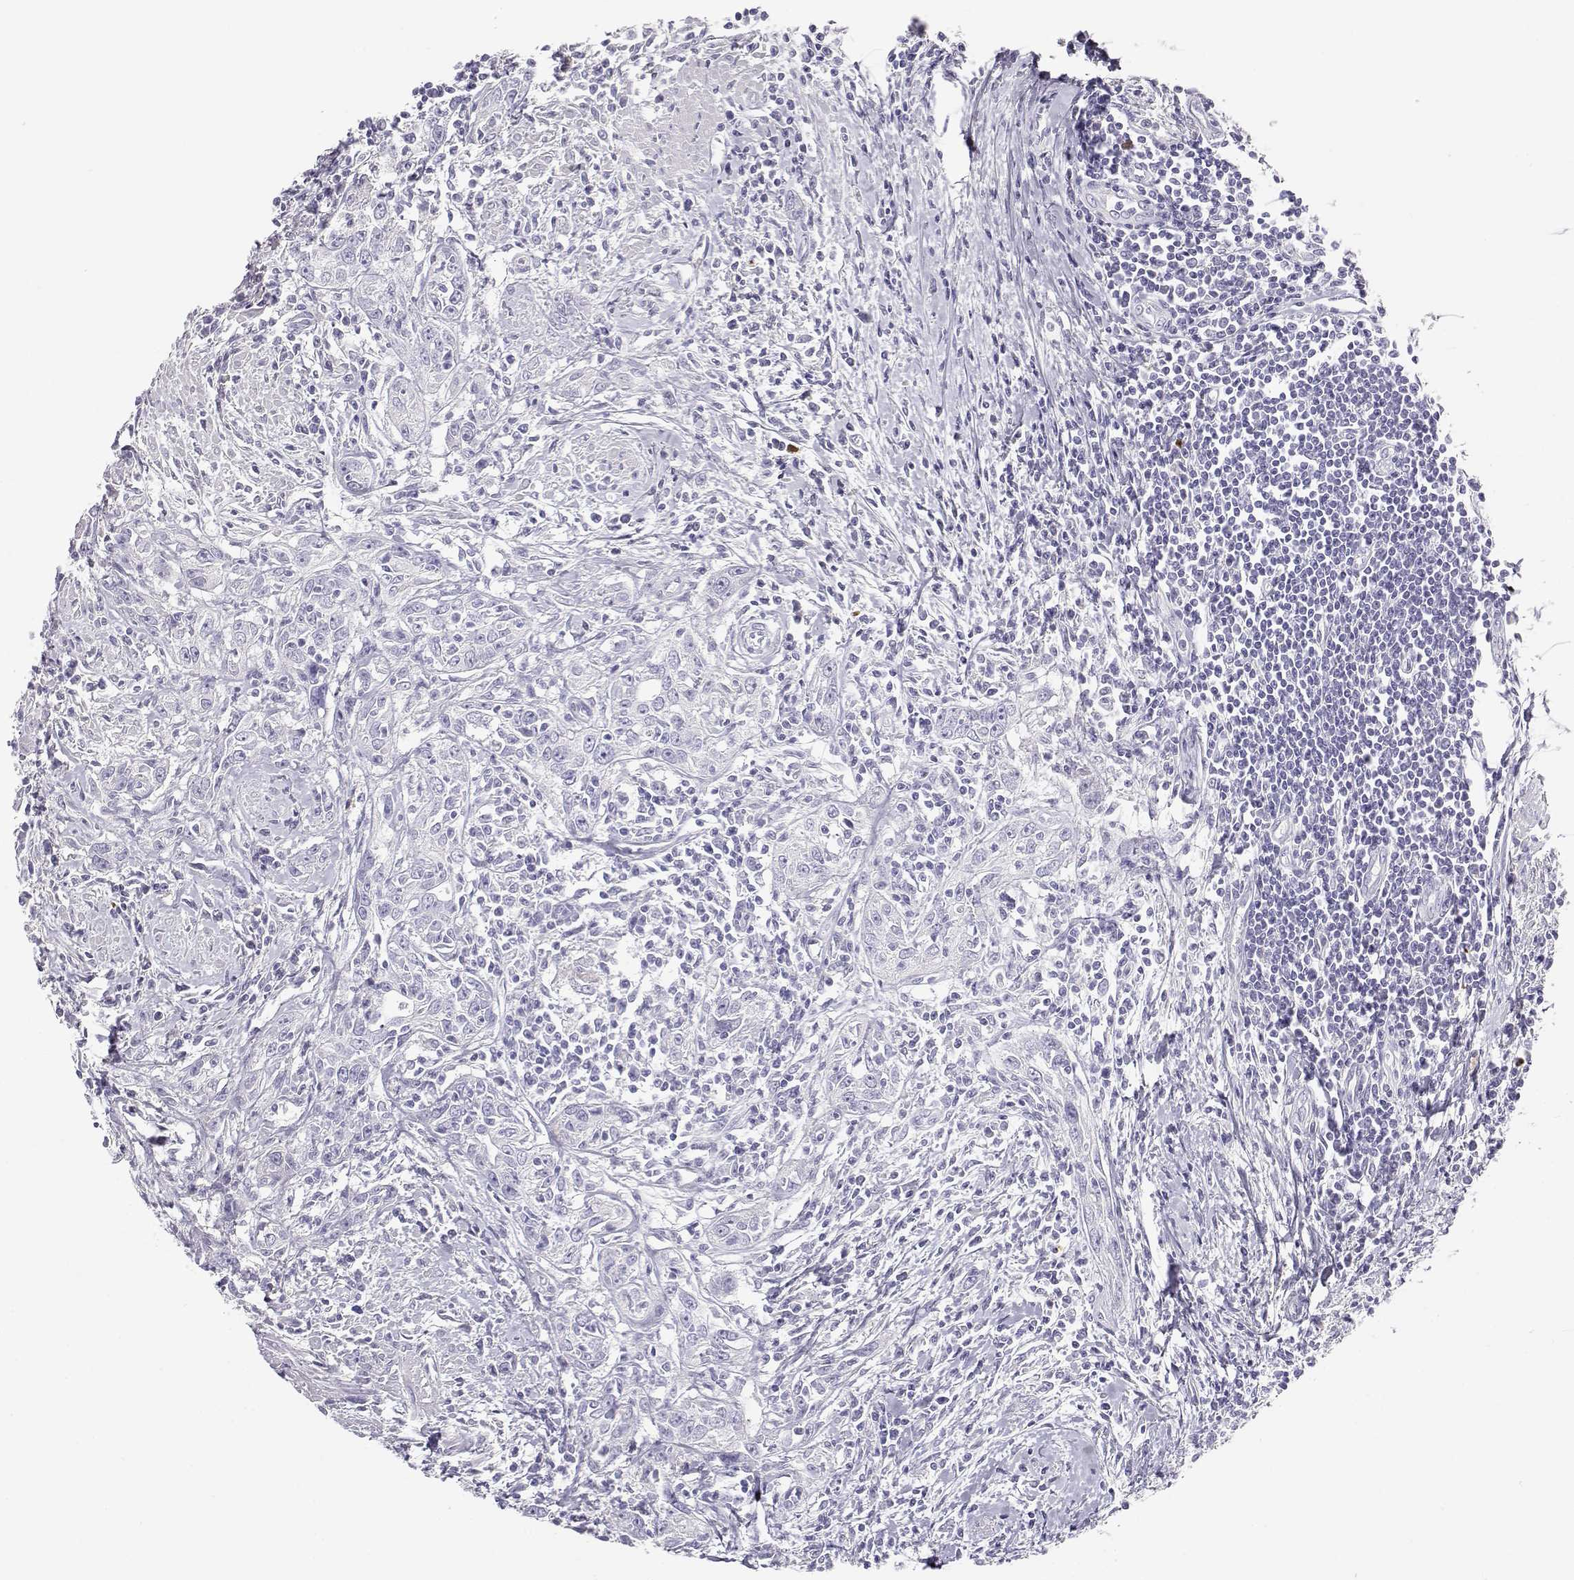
{"staining": {"intensity": "negative", "quantity": "none", "location": "none"}, "tissue": "urothelial cancer", "cell_type": "Tumor cells", "image_type": "cancer", "snomed": [{"axis": "morphology", "description": "Urothelial carcinoma, High grade"}, {"axis": "topography", "description": "Urinary bladder"}], "caption": "IHC micrograph of urothelial cancer stained for a protein (brown), which shows no expression in tumor cells.", "gene": "GPR174", "patient": {"sex": "male", "age": 83}}